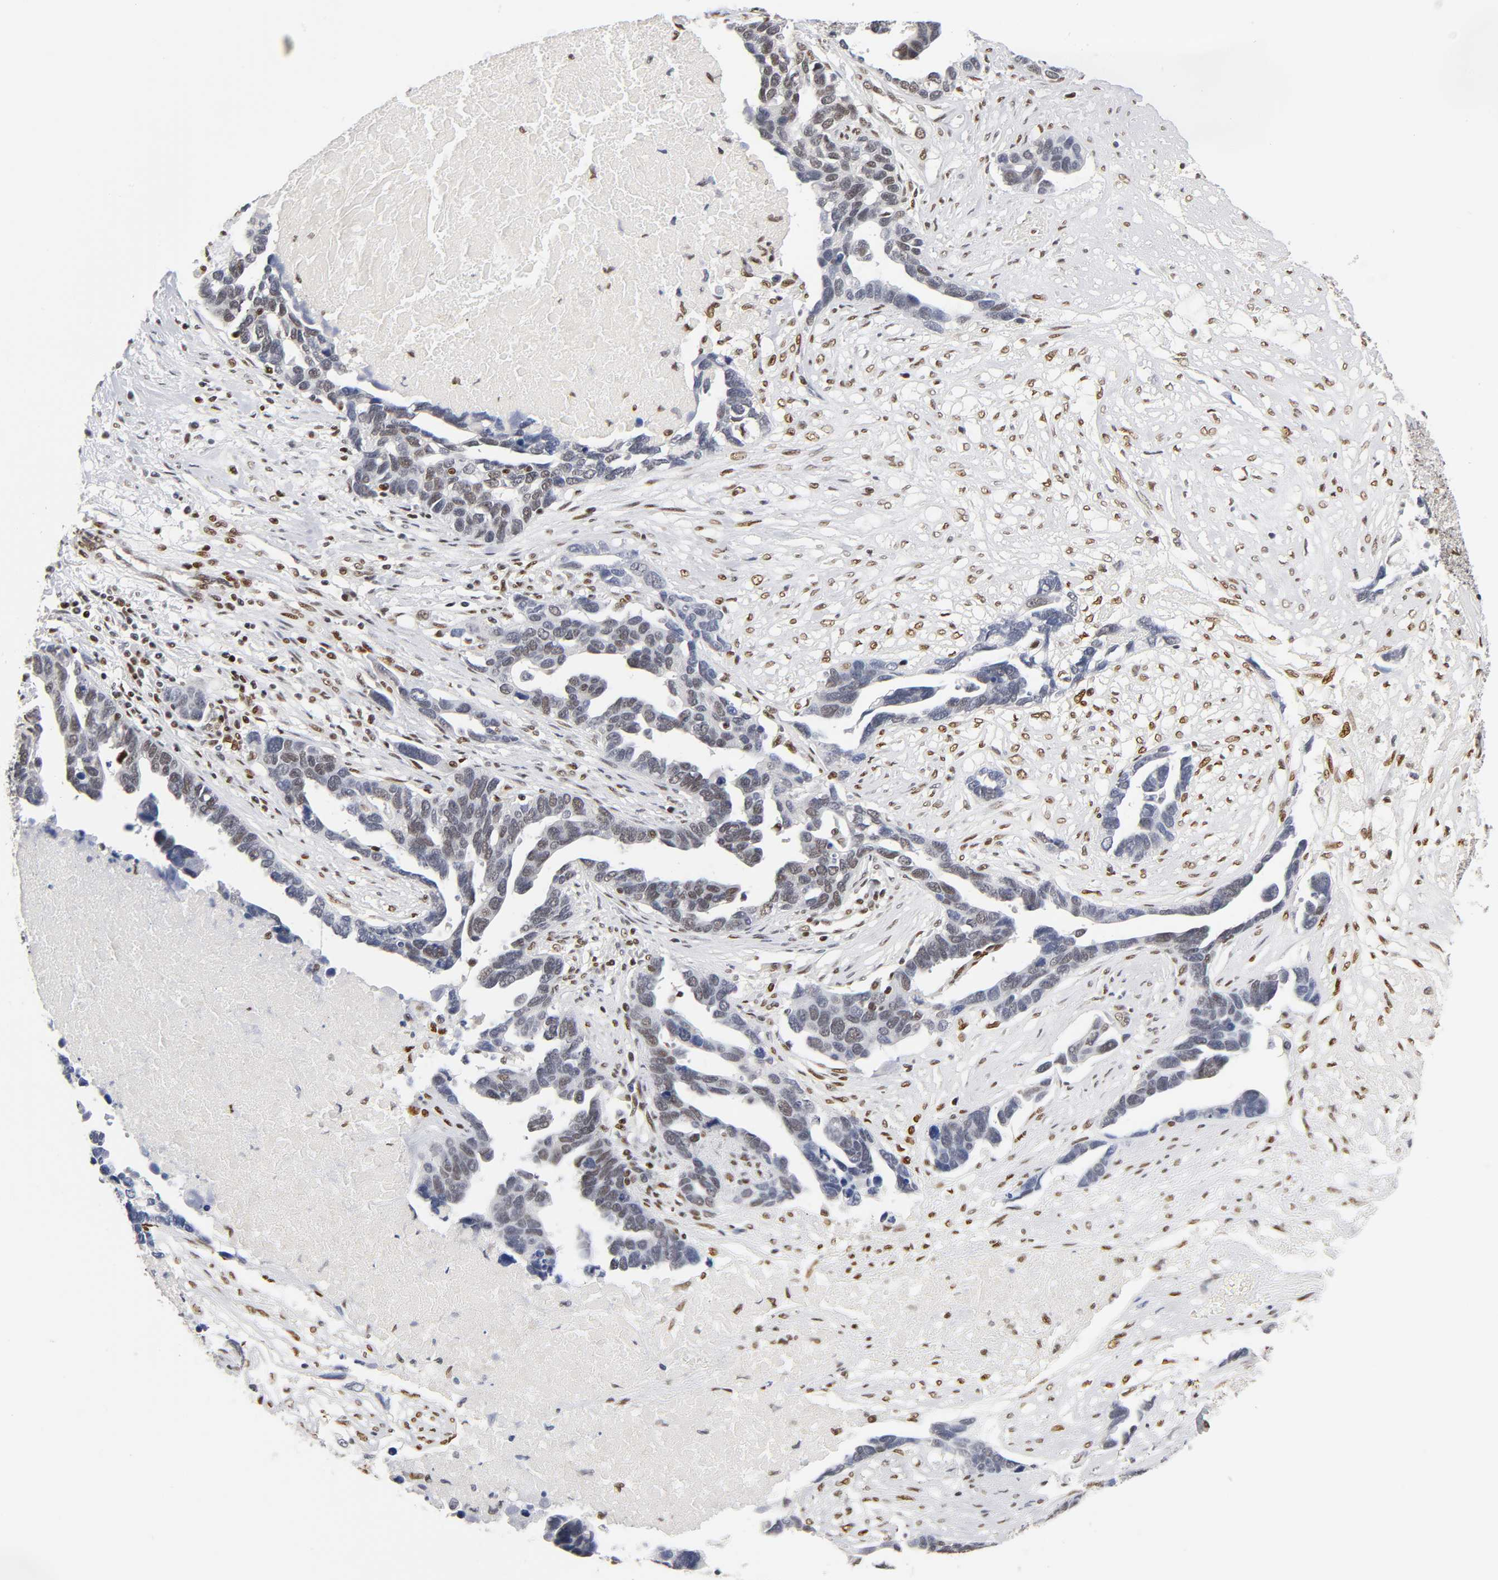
{"staining": {"intensity": "moderate", "quantity": "25%-75%", "location": "nuclear"}, "tissue": "ovarian cancer", "cell_type": "Tumor cells", "image_type": "cancer", "snomed": [{"axis": "morphology", "description": "Cystadenocarcinoma, serous, NOS"}, {"axis": "topography", "description": "Ovary"}], "caption": "Immunohistochemical staining of human ovarian serous cystadenocarcinoma demonstrates medium levels of moderate nuclear protein expression in about 25%-75% of tumor cells.", "gene": "NR3C1", "patient": {"sex": "female", "age": 54}}